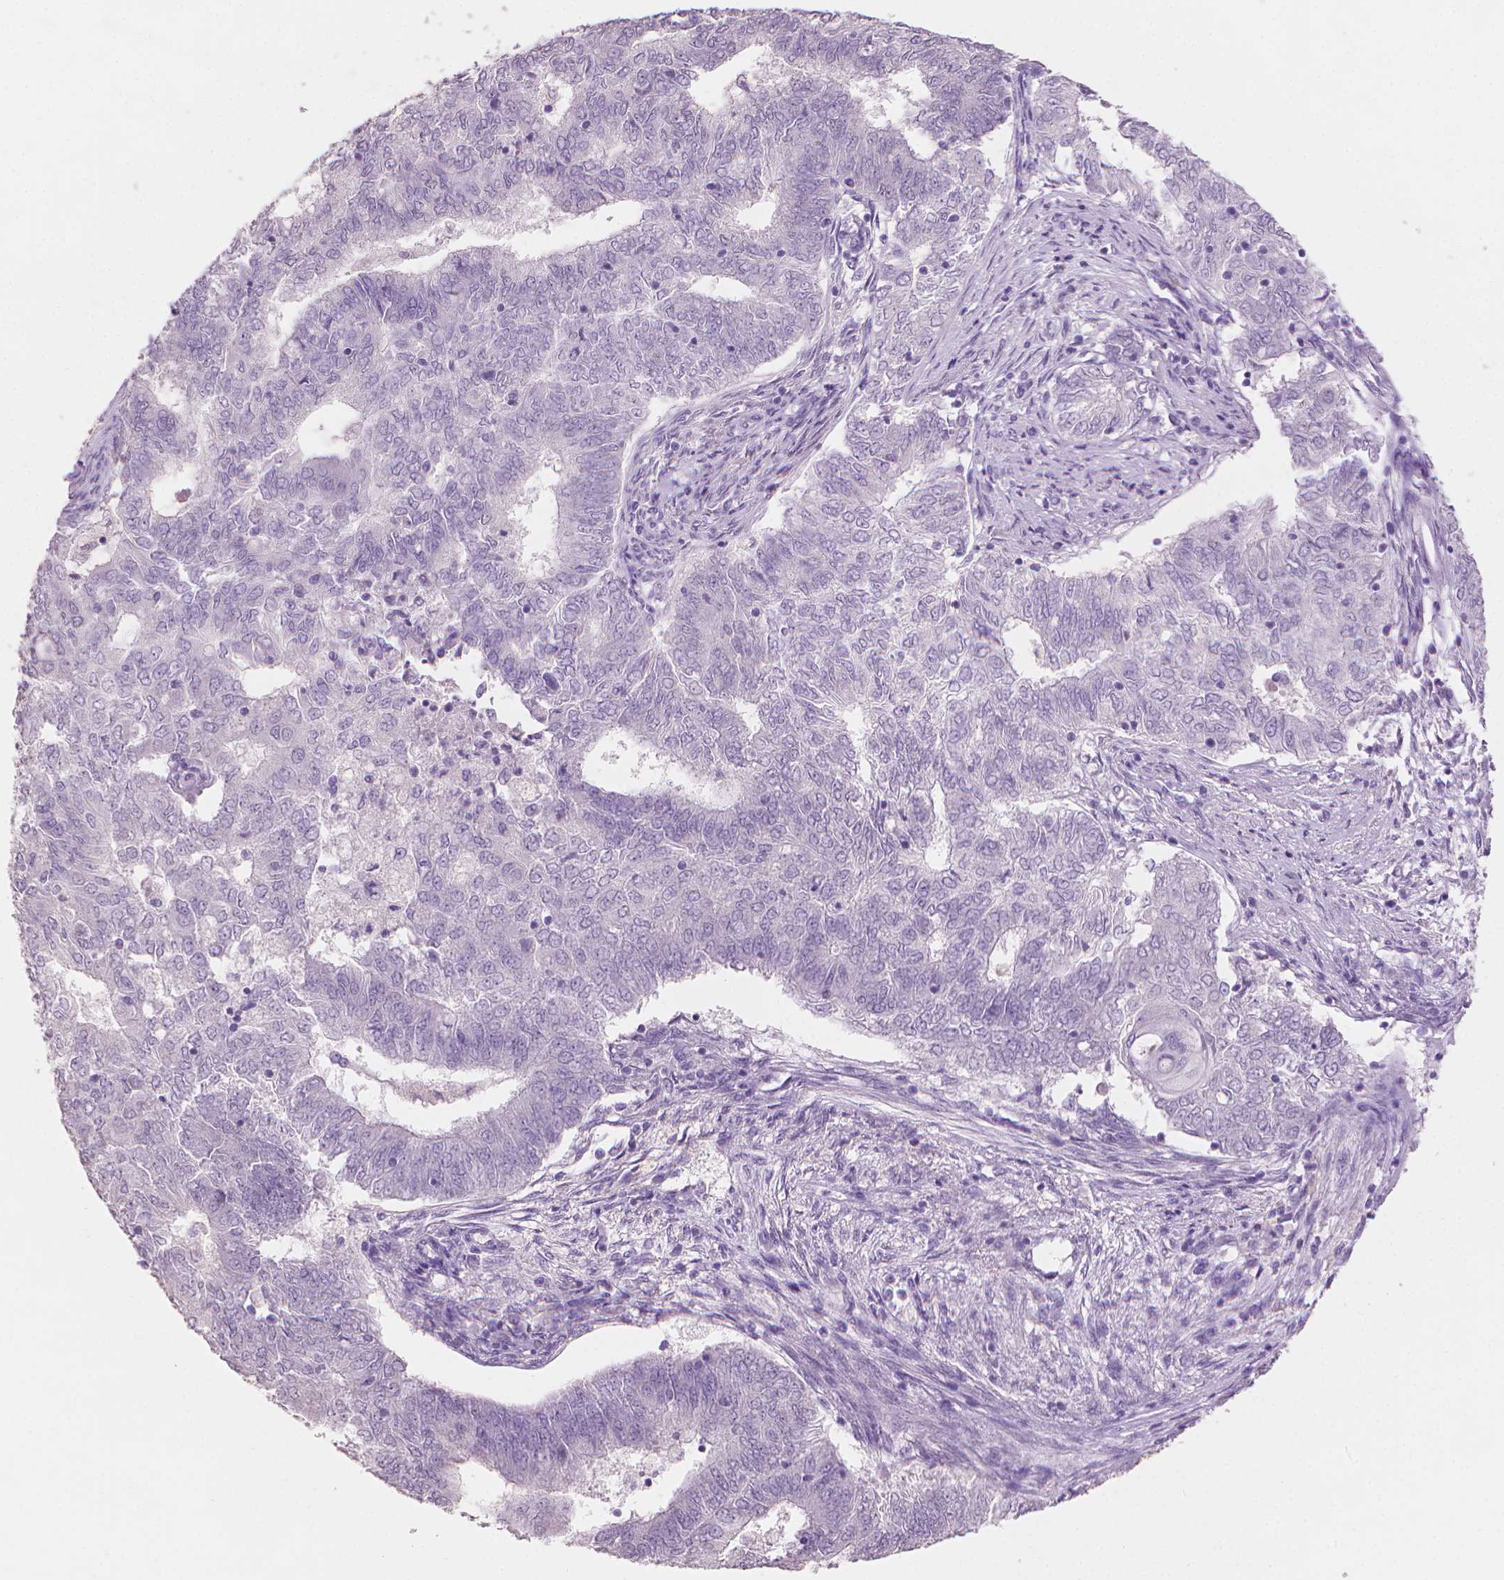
{"staining": {"intensity": "negative", "quantity": "none", "location": "none"}, "tissue": "endometrial cancer", "cell_type": "Tumor cells", "image_type": "cancer", "snomed": [{"axis": "morphology", "description": "Adenocarcinoma, NOS"}, {"axis": "topography", "description": "Endometrium"}], "caption": "The histopathology image demonstrates no significant expression in tumor cells of endometrial cancer (adenocarcinoma).", "gene": "MLANA", "patient": {"sex": "female", "age": 62}}